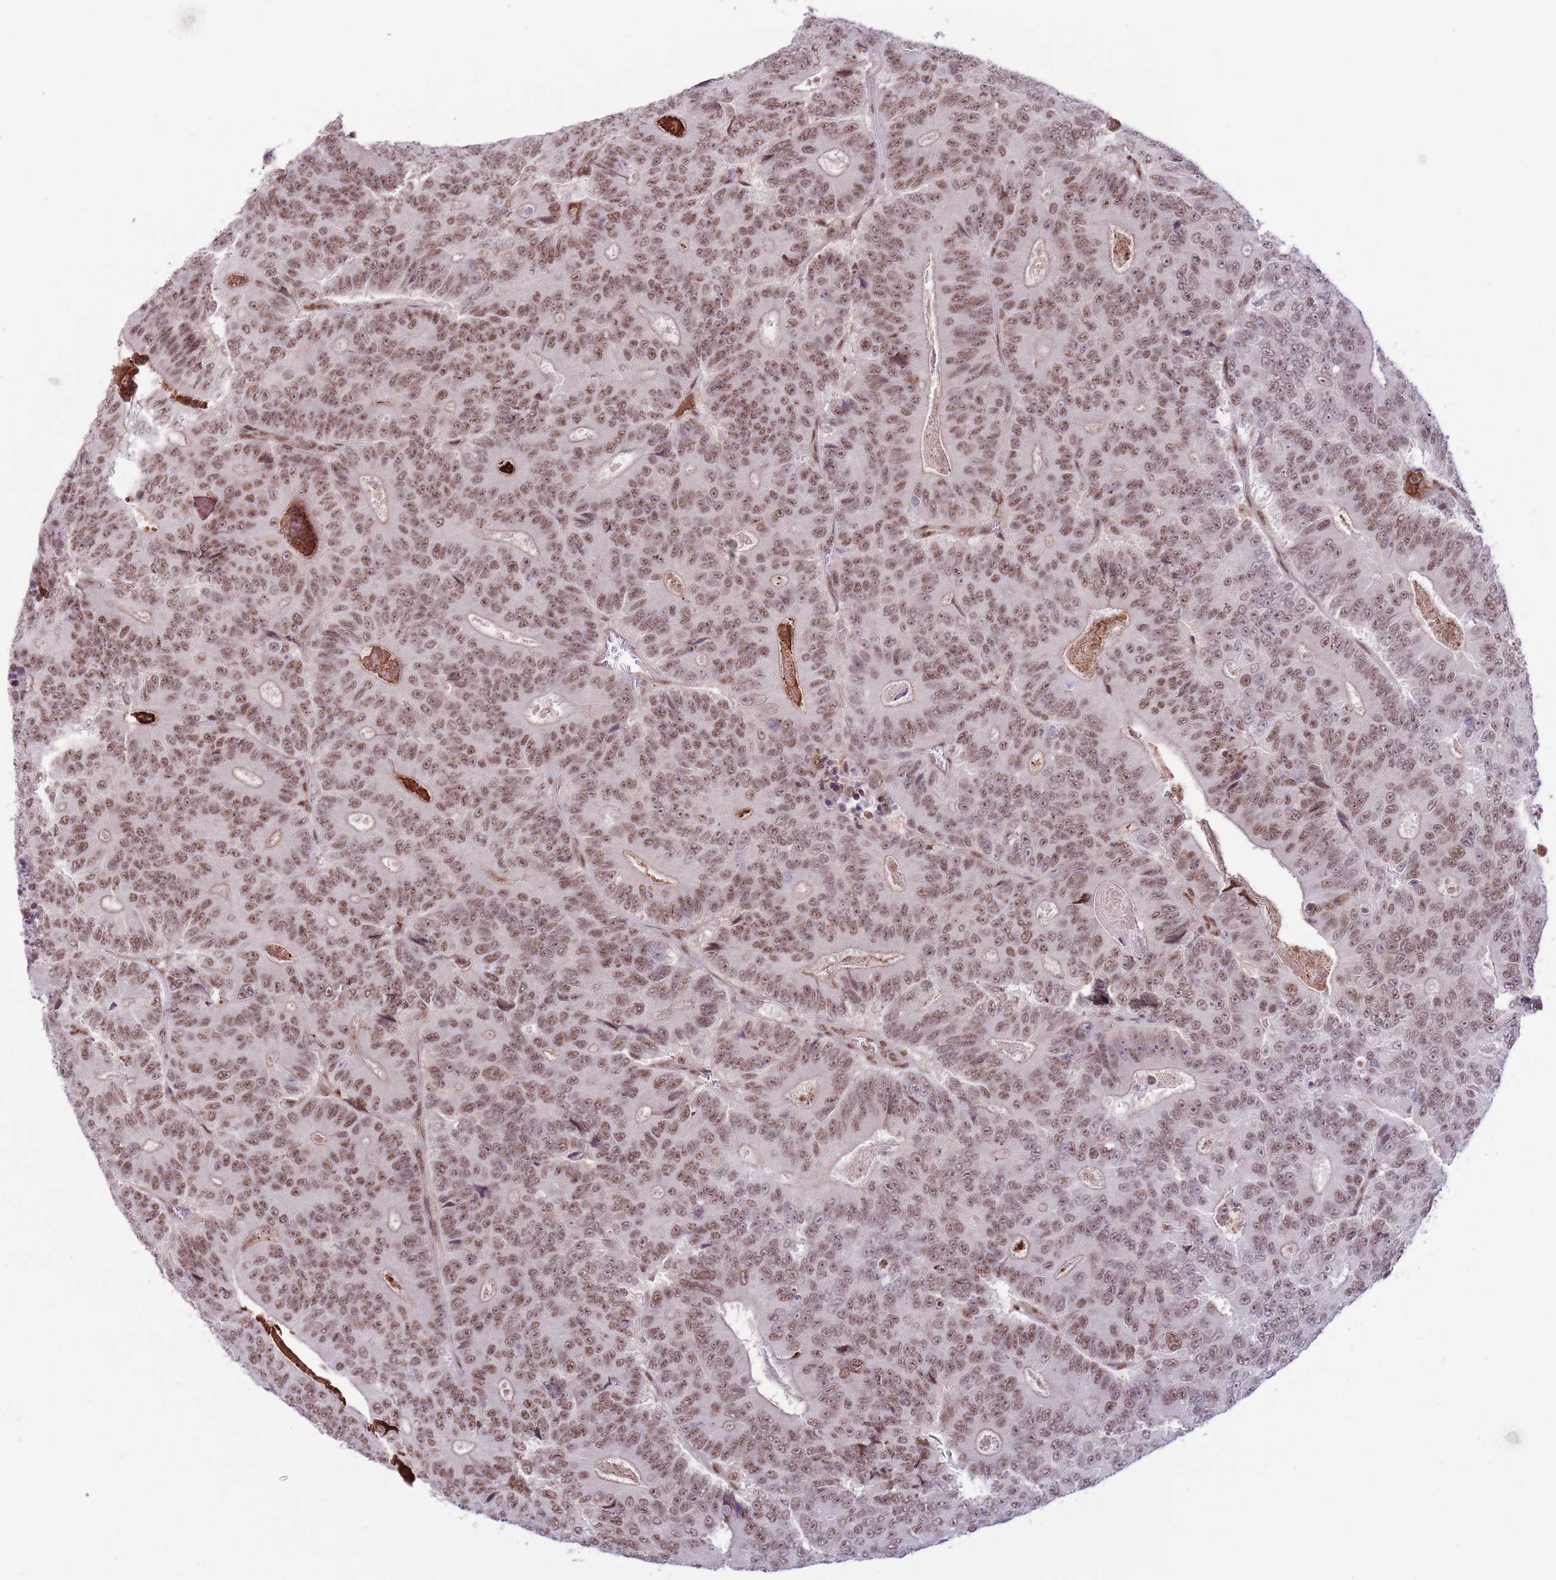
{"staining": {"intensity": "moderate", "quantity": ">75%", "location": "nuclear"}, "tissue": "colorectal cancer", "cell_type": "Tumor cells", "image_type": "cancer", "snomed": [{"axis": "morphology", "description": "Adenocarcinoma, NOS"}, {"axis": "topography", "description": "Colon"}], "caption": "A brown stain highlights moderate nuclear expression of a protein in human colorectal adenocarcinoma tumor cells.", "gene": "SIPA1L3", "patient": {"sex": "male", "age": 83}}